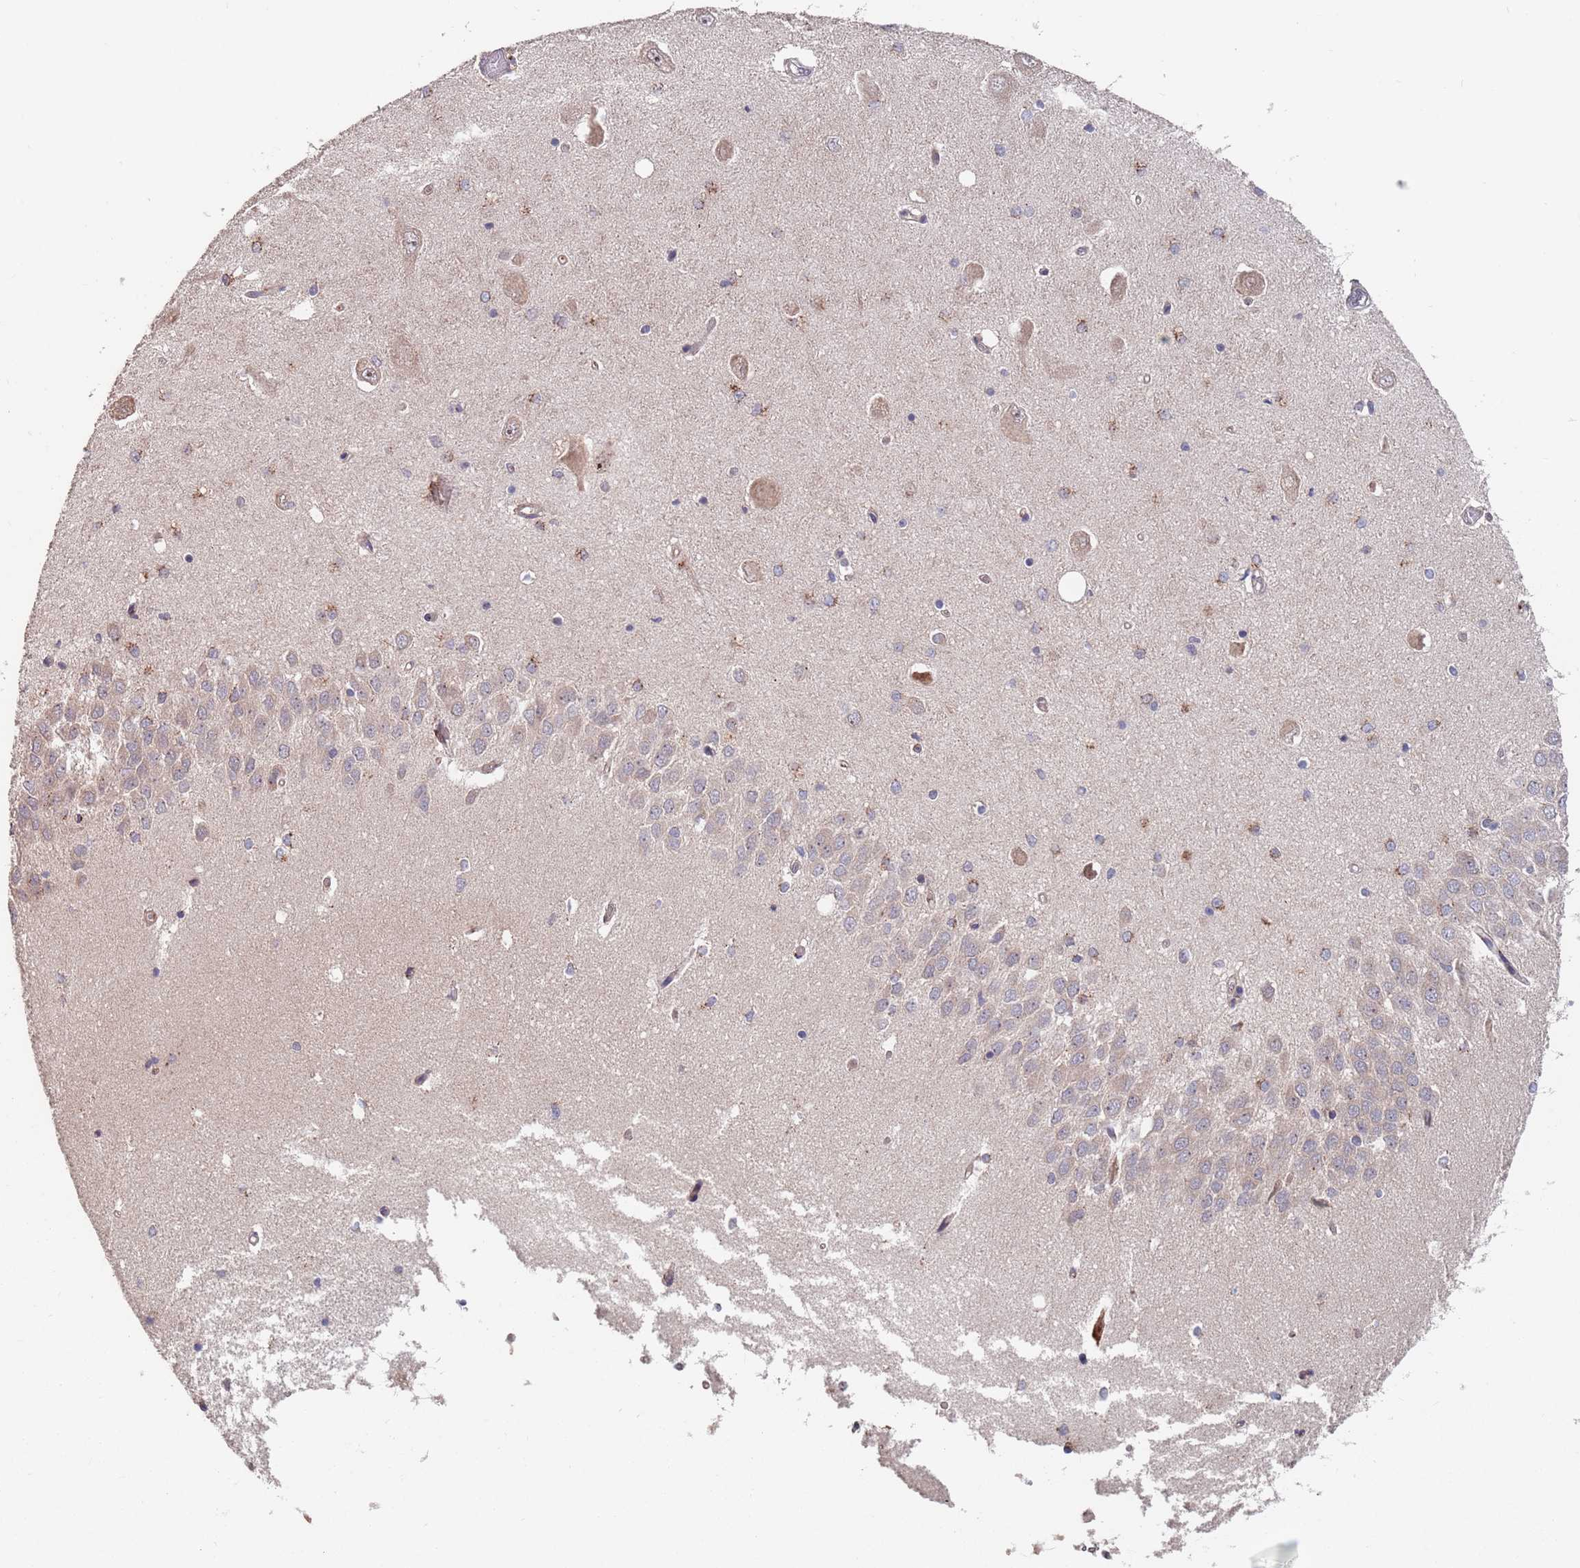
{"staining": {"intensity": "weak", "quantity": "<25%", "location": "cytoplasmic/membranous"}, "tissue": "hippocampus", "cell_type": "Glial cells", "image_type": "normal", "snomed": [{"axis": "morphology", "description": "Normal tissue, NOS"}, {"axis": "topography", "description": "Hippocampus"}], "caption": "DAB (3,3'-diaminobenzidine) immunohistochemical staining of normal human hippocampus exhibits no significant staining in glial cells.", "gene": "UNC45A", "patient": {"sex": "male", "age": 45}}